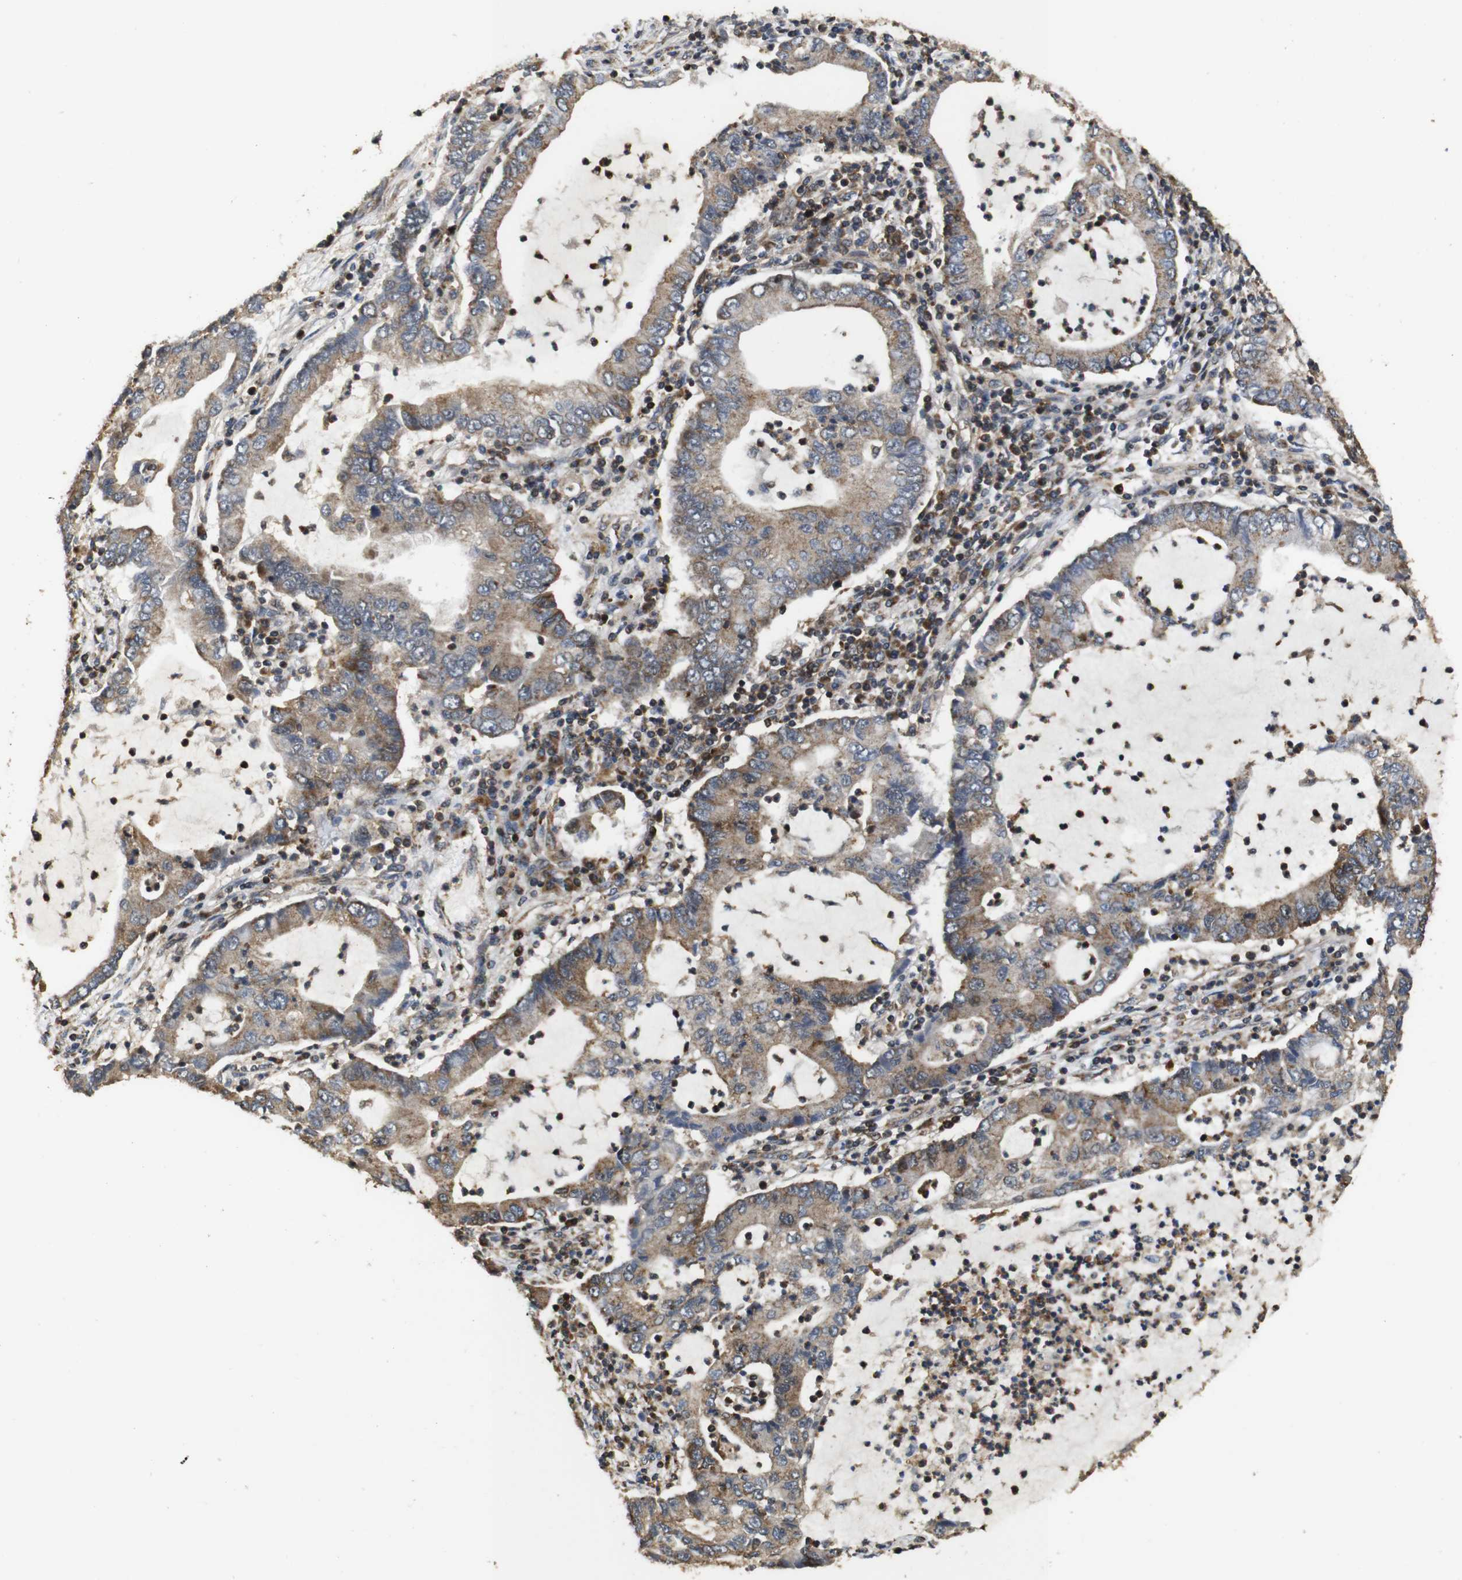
{"staining": {"intensity": "moderate", "quantity": ">75%", "location": "cytoplasmic/membranous"}, "tissue": "lung cancer", "cell_type": "Tumor cells", "image_type": "cancer", "snomed": [{"axis": "morphology", "description": "Adenocarcinoma, NOS"}, {"axis": "topography", "description": "Lung"}], "caption": "A brown stain shows moderate cytoplasmic/membranous positivity of a protein in lung adenocarcinoma tumor cells.", "gene": "SNN", "patient": {"sex": "female", "age": 51}}